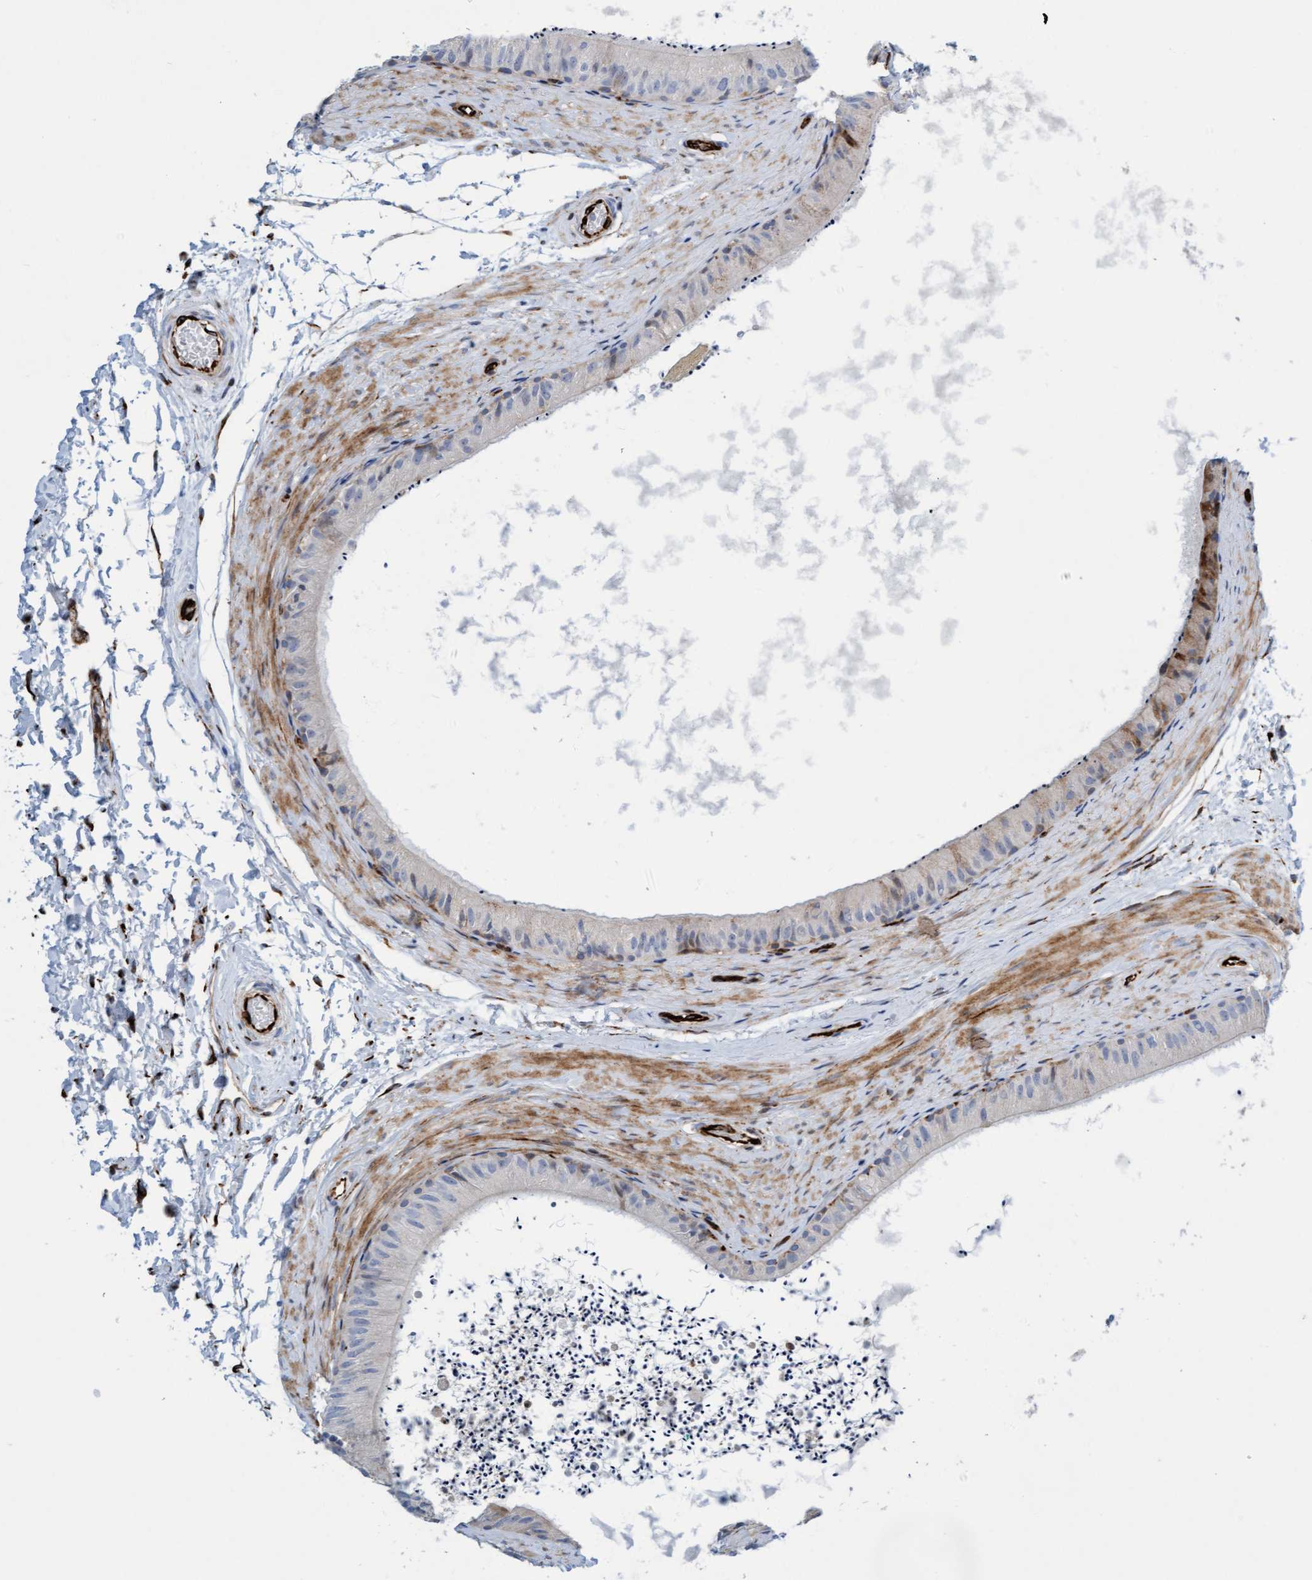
{"staining": {"intensity": "negative", "quantity": "none", "location": "none"}, "tissue": "epididymis", "cell_type": "Glandular cells", "image_type": "normal", "snomed": [{"axis": "morphology", "description": "Normal tissue, NOS"}, {"axis": "topography", "description": "Epididymis"}], "caption": "This is a photomicrograph of immunohistochemistry staining of benign epididymis, which shows no positivity in glandular cells.", "gene": "POLG2", "patient": {"sex": "male", "age": 56}}